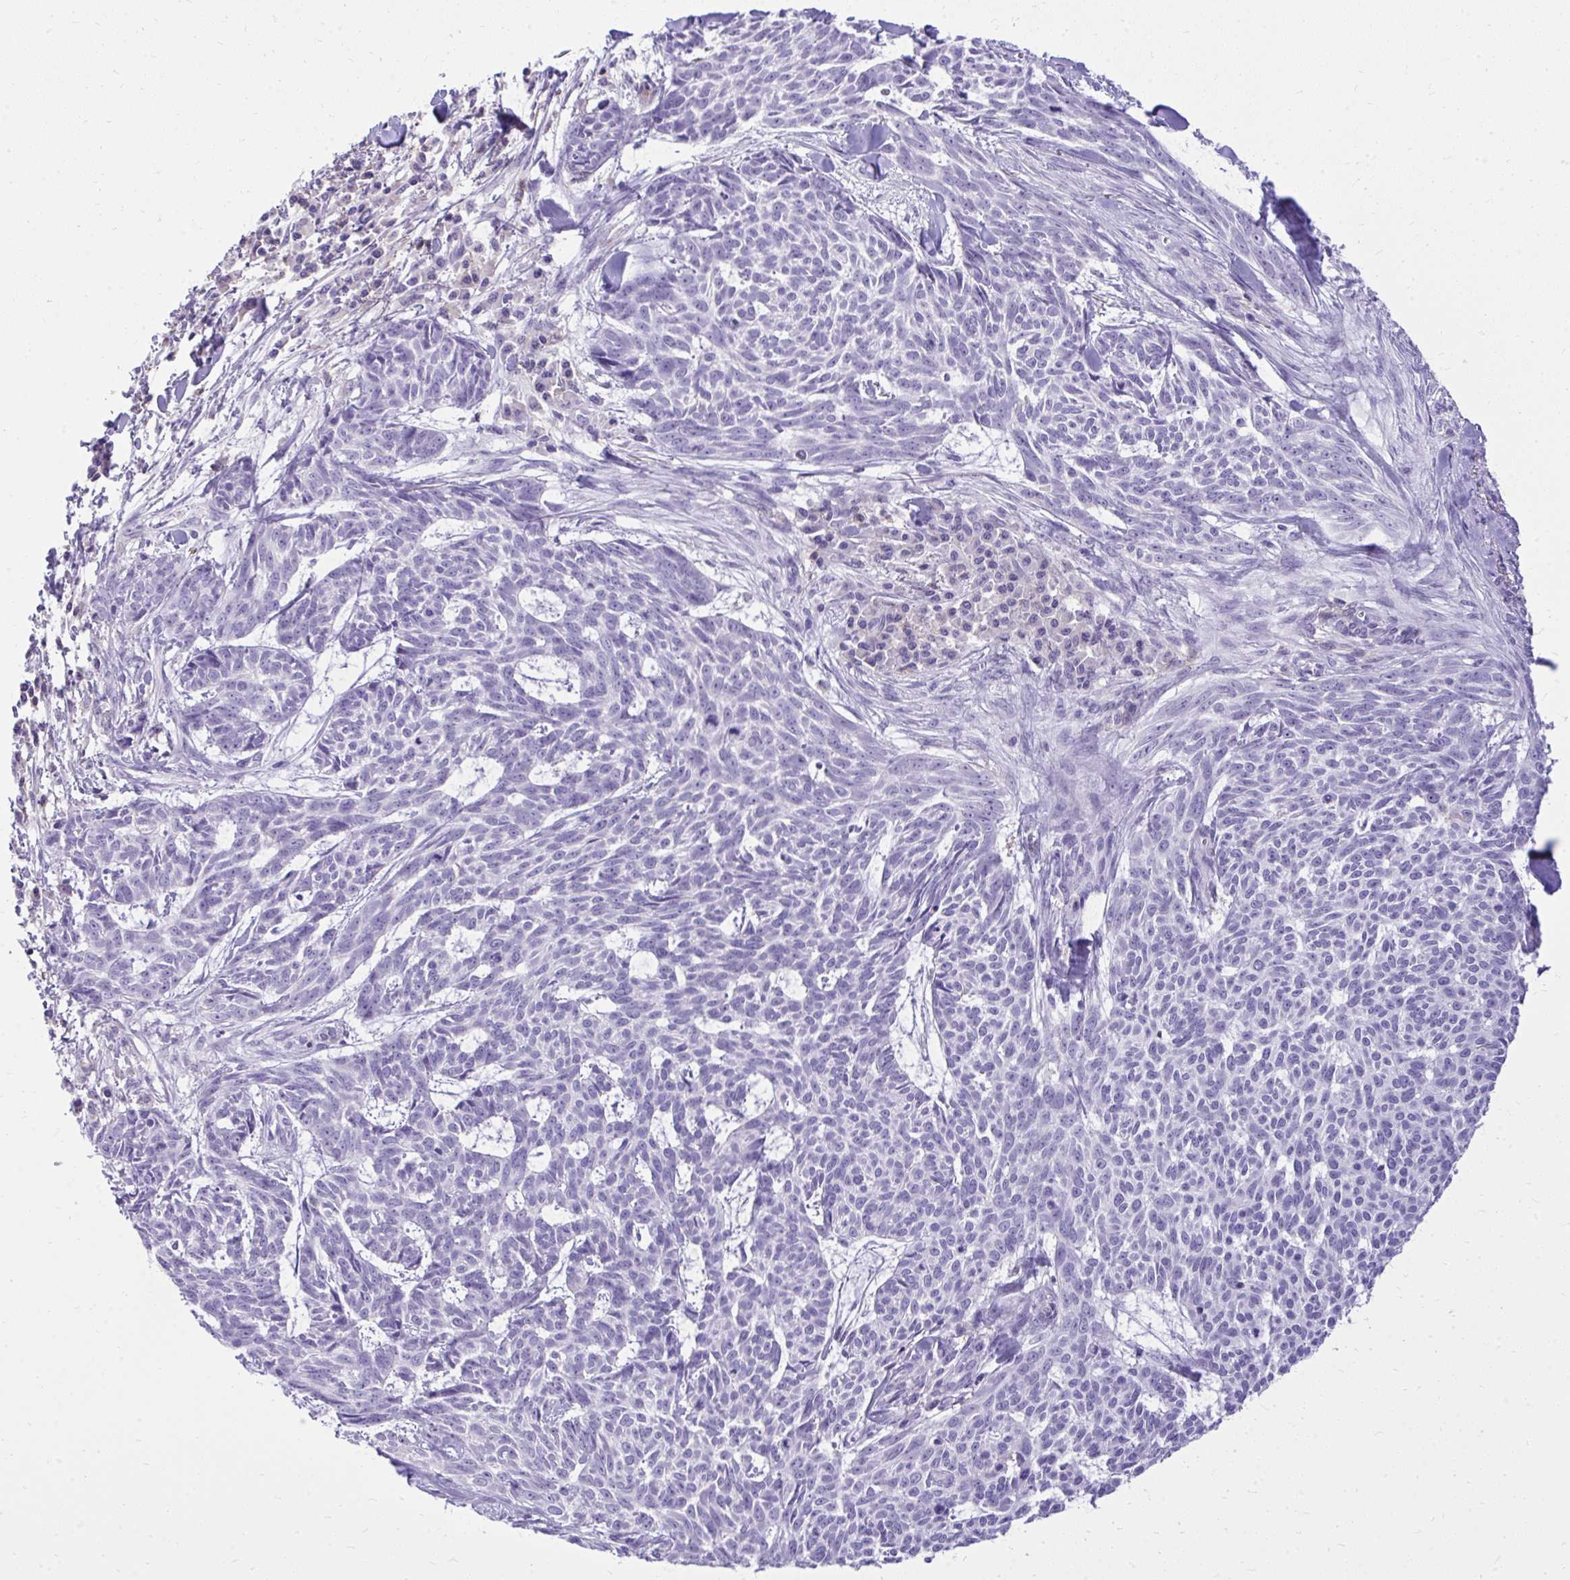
{"staining": {"intensity": "negative", "quantity": "none", "location": "none"}, "tissue": "skin cancer", "cell_type": "Tumor cells", "image_type": "cancer", "snomed": [{"axis": "morphology", "description": "Basal cell carcinoma"}, {"axis": "topography", "description": "Skin"}], "caption": "This is a micrograph of immunohistochemistry (IHC) staining of basal cell carcinoma (skin), which shows no positivity in tumor cells.", "gene": "GPRIN3", "patient": {"sex": "female", "age": 93}}